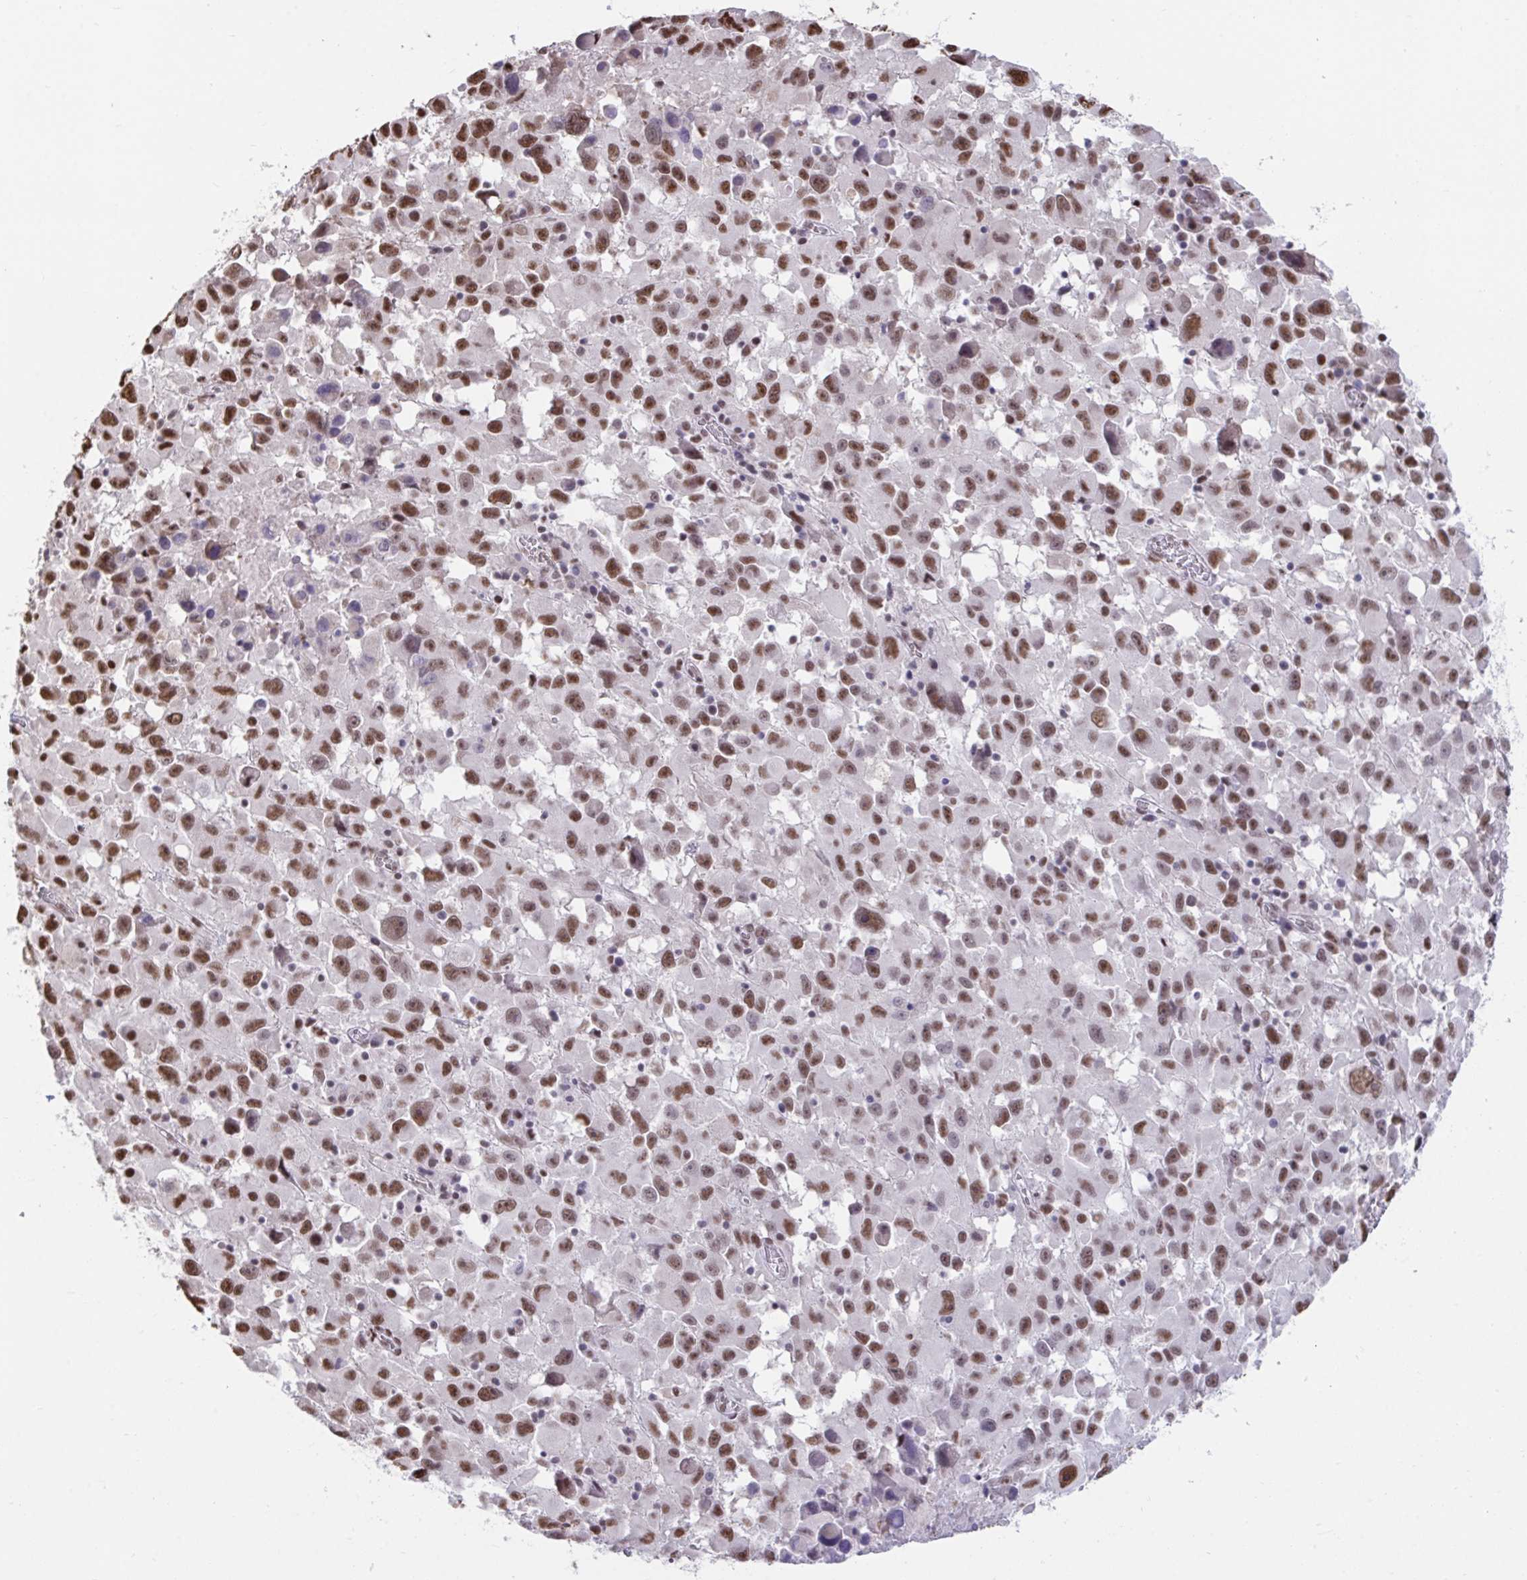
{"staining": {"intensity": "moderate", "quantity": ">75%", "location": "nuclear"}, "tissue": "melanoma", "cell_type": "Tumor cells", "image_type": "cancer", "snomed": [{"axis": "morphology", "description": "Malignant melanoma, Metastatic site"}, {"axis": "topography", "description": "Soft tissue"}], "caption": "Immunohistochemistry (IHC) (DAB) staining of melanoma reveals moderate nuclear protein staining in about >75% of tumor cells.", "gene": "HNRNPDL", "patient": {"sex": "male", "age": 50}}